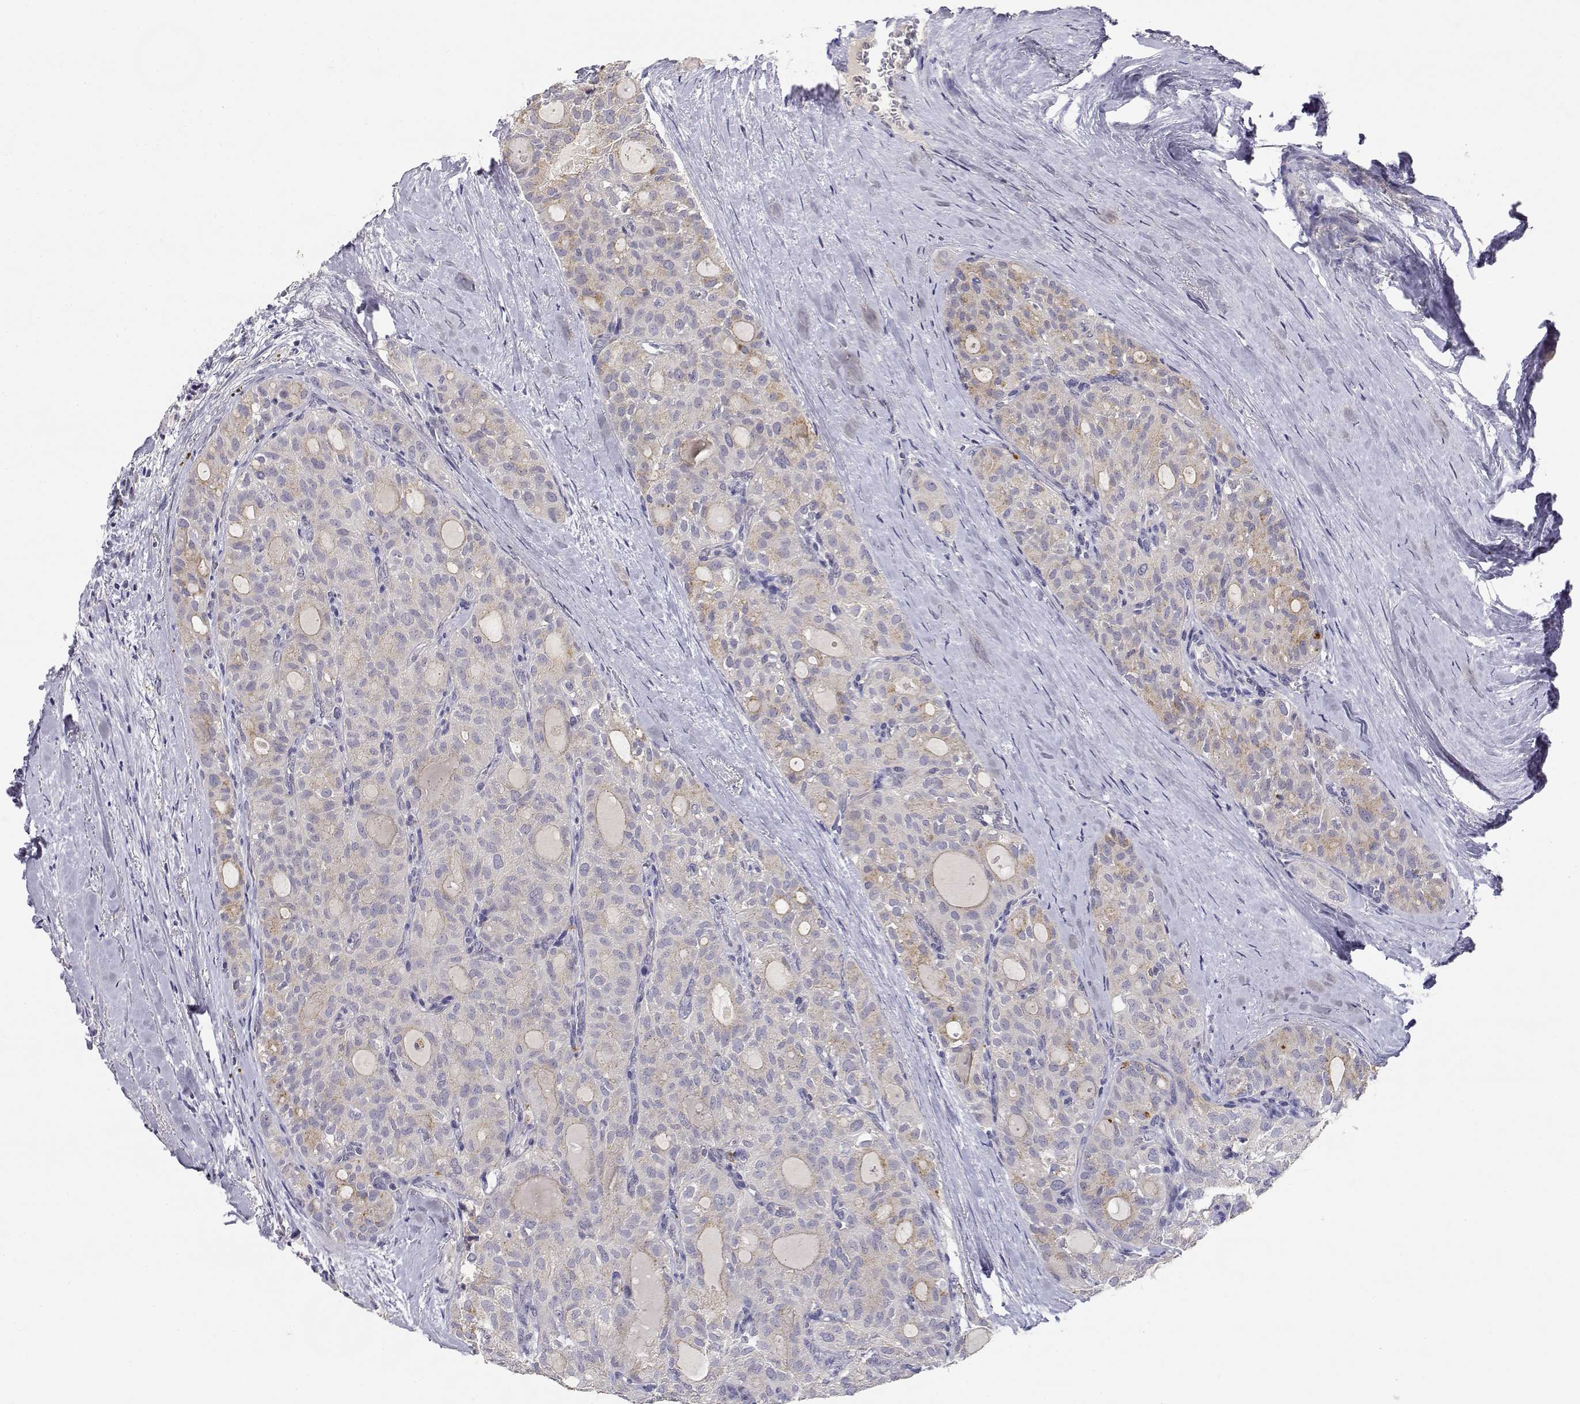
{"staining": {"intensity": "weak", "quantity": "25%-75%", "location": "cytoplasmic/membranous"}, "tissue": "thyroid cancer", "cell_type": "Tumor cells", "image_type": "cancer", "snomed": [{"axis": "morphology", "description": "Follicular adenoma carcinoma, NOS"}, {"axis": "topography", "description": "Thyroid gland"}], "caption": "A high-resolution micrograph shows IHC staining of thyroid cancer, which exhibits weak cytoplasmic/membranous staining in approximately 25%-75% of tumor cells.", "gene": "ADA", "patient": {"sex": "male", "age": 75}}